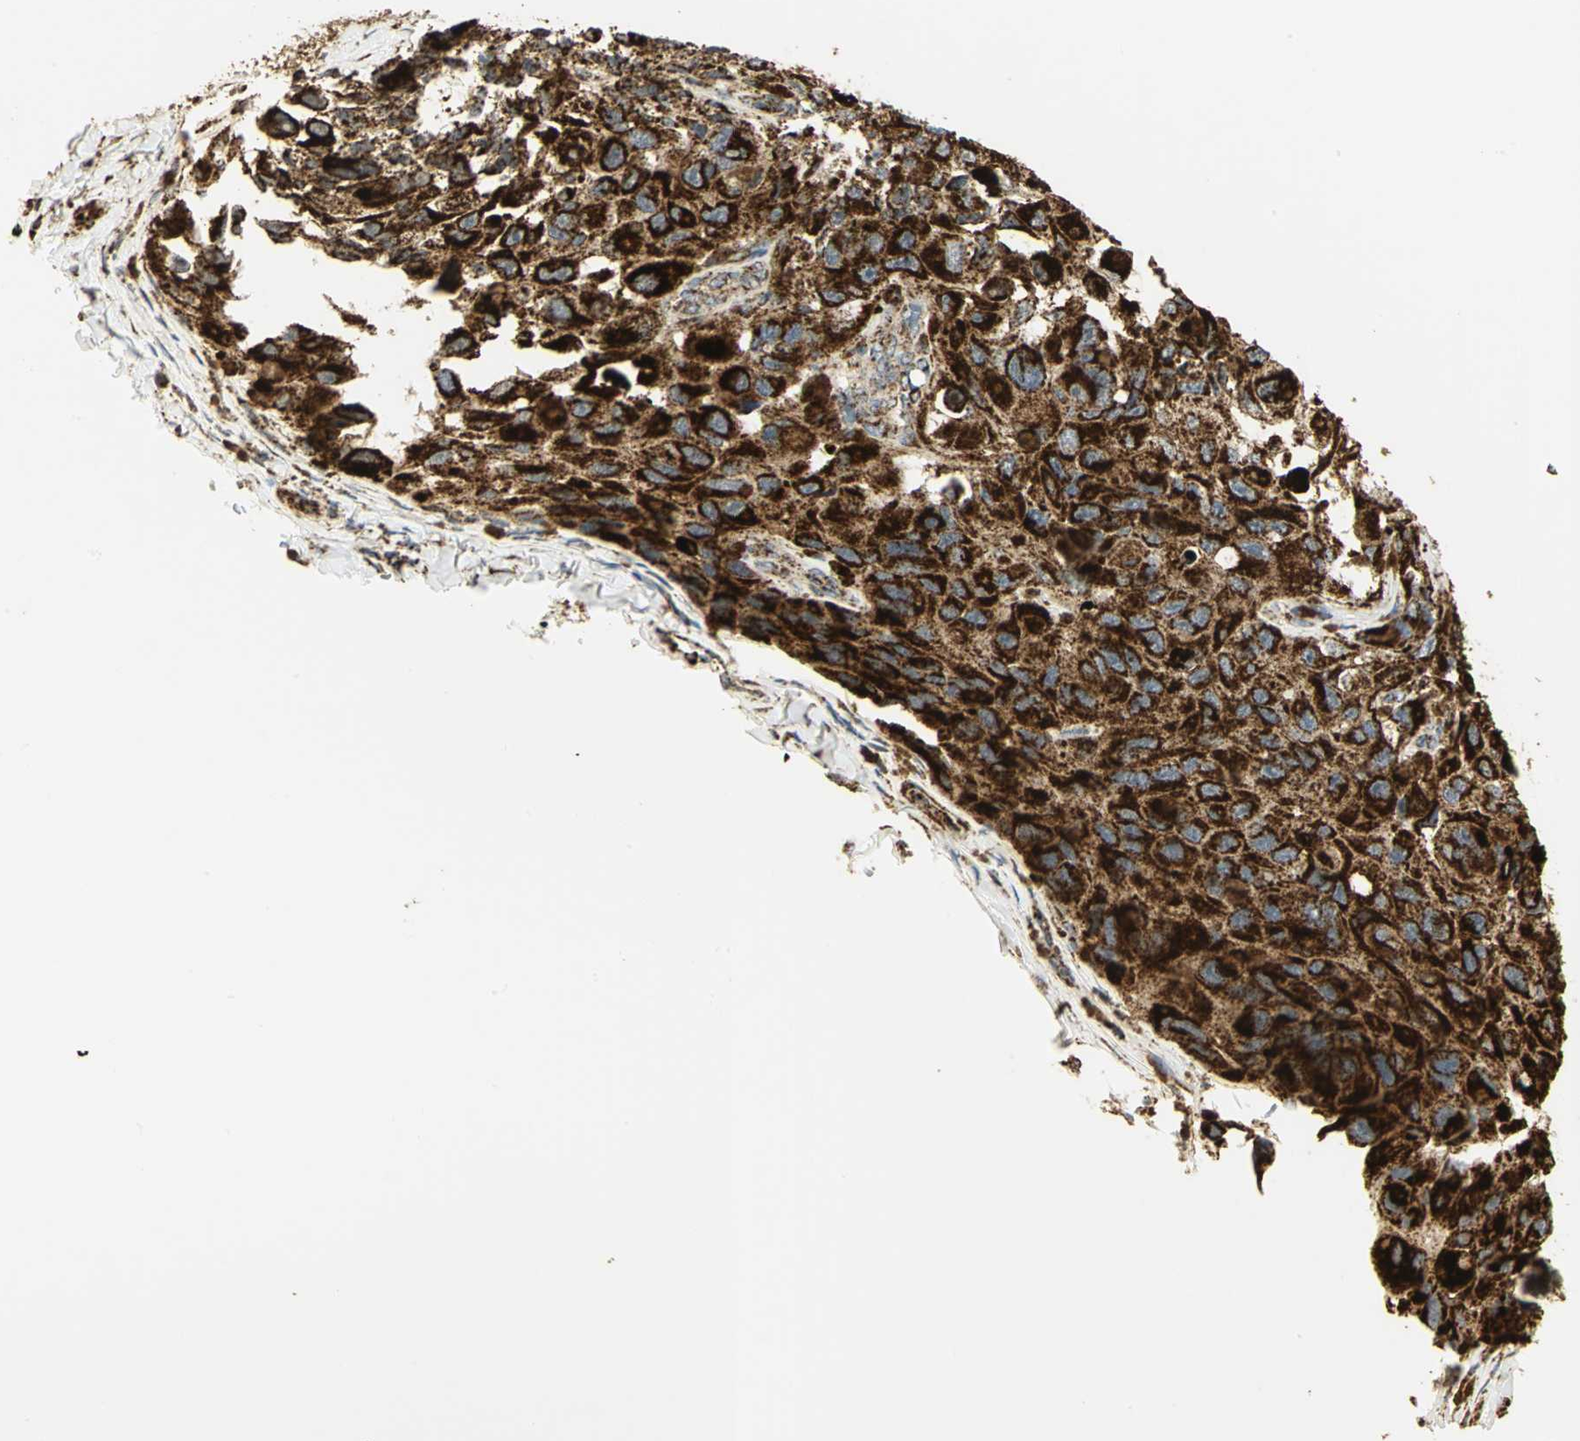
{"staining": {"intensity": "strong", "quantity": ">75%", "location": "cytoplasmic/membranous"}, "tissue": "melanoma", "cell_type": "Tumor cells", "image_type": "cancer", "snomed": [{"axis": "morphology", "description": "Malignant melanoma, NOS"}, {"axis": "topography", "description": "Skin"}], "caption": "IHC of human melanoma demonstrates high levels of strong cytoplasmic/membranous expression in approximately >75% of tumor cells. (DAB (3,3'-diaminobenzidine) = brown stain, brightfield microscopy at high magnification).", "gene": "VDAC1", "patient": {"sex": "female", "age": 73}}